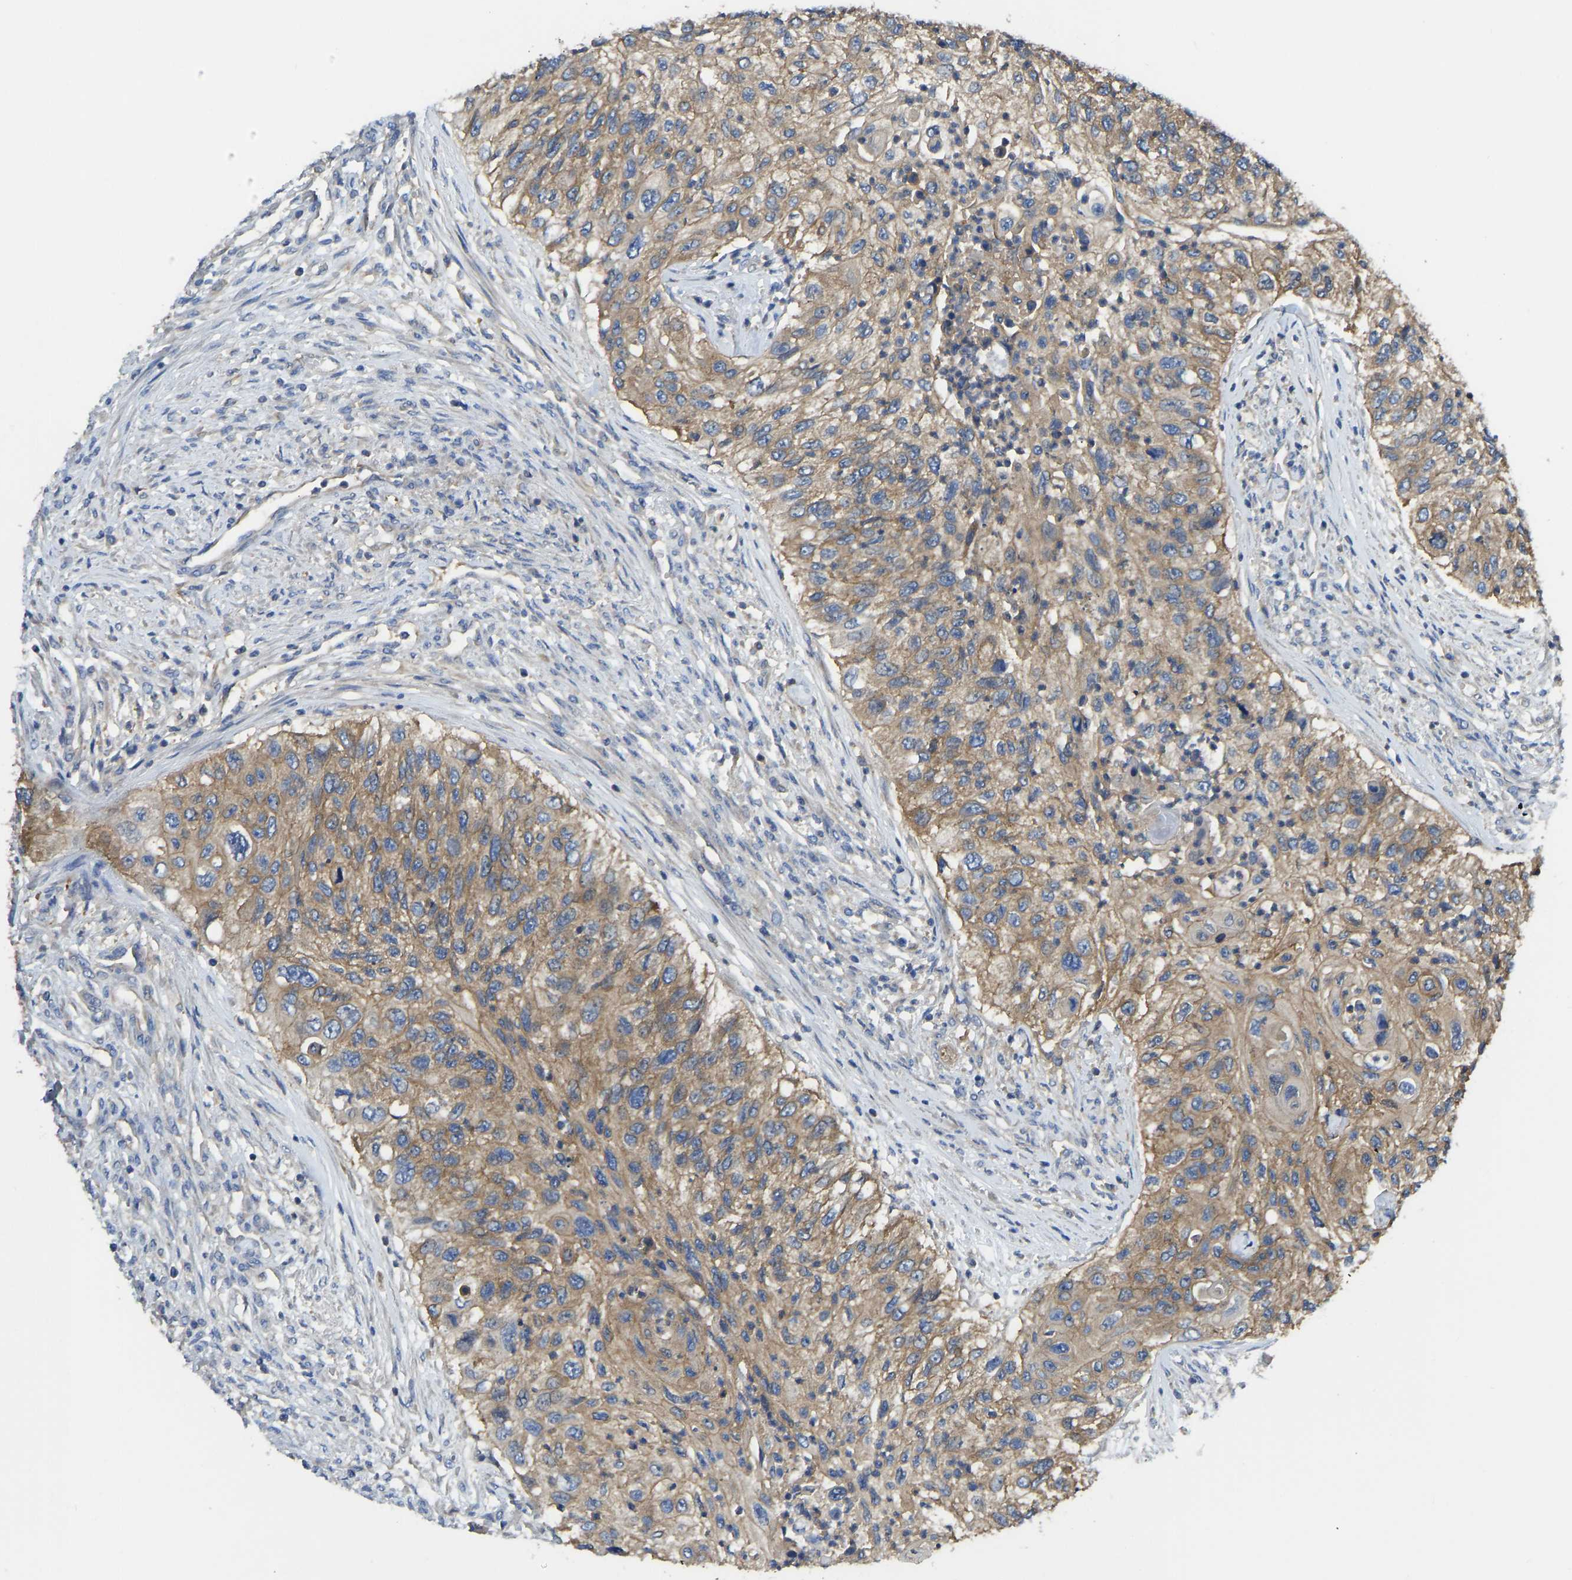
{"staining": {"intensity": "moderate", "quantity": ">75%", "location": "cytoplasmic/membranous"}, "tissue": "urothelial cancer", "cell_type": "Tumor cells", "image_type": "cancer", "snomed": [{"axis": "morphology", "description": "Urothelial carcinoma, High grade"}, {"axis": "topography", "description": "Urinary bladder"}], "caption": "A medium amount of moderate cytoplasmic/membranous staining is seen in about >75% of tumor cells in high-grade urothelial carcinoma tissue. (Brightfield microscopy of DAB IHC at high magnification).", "gene": "PPP3CA", "patient": {"sex": "female", "age": 60}}